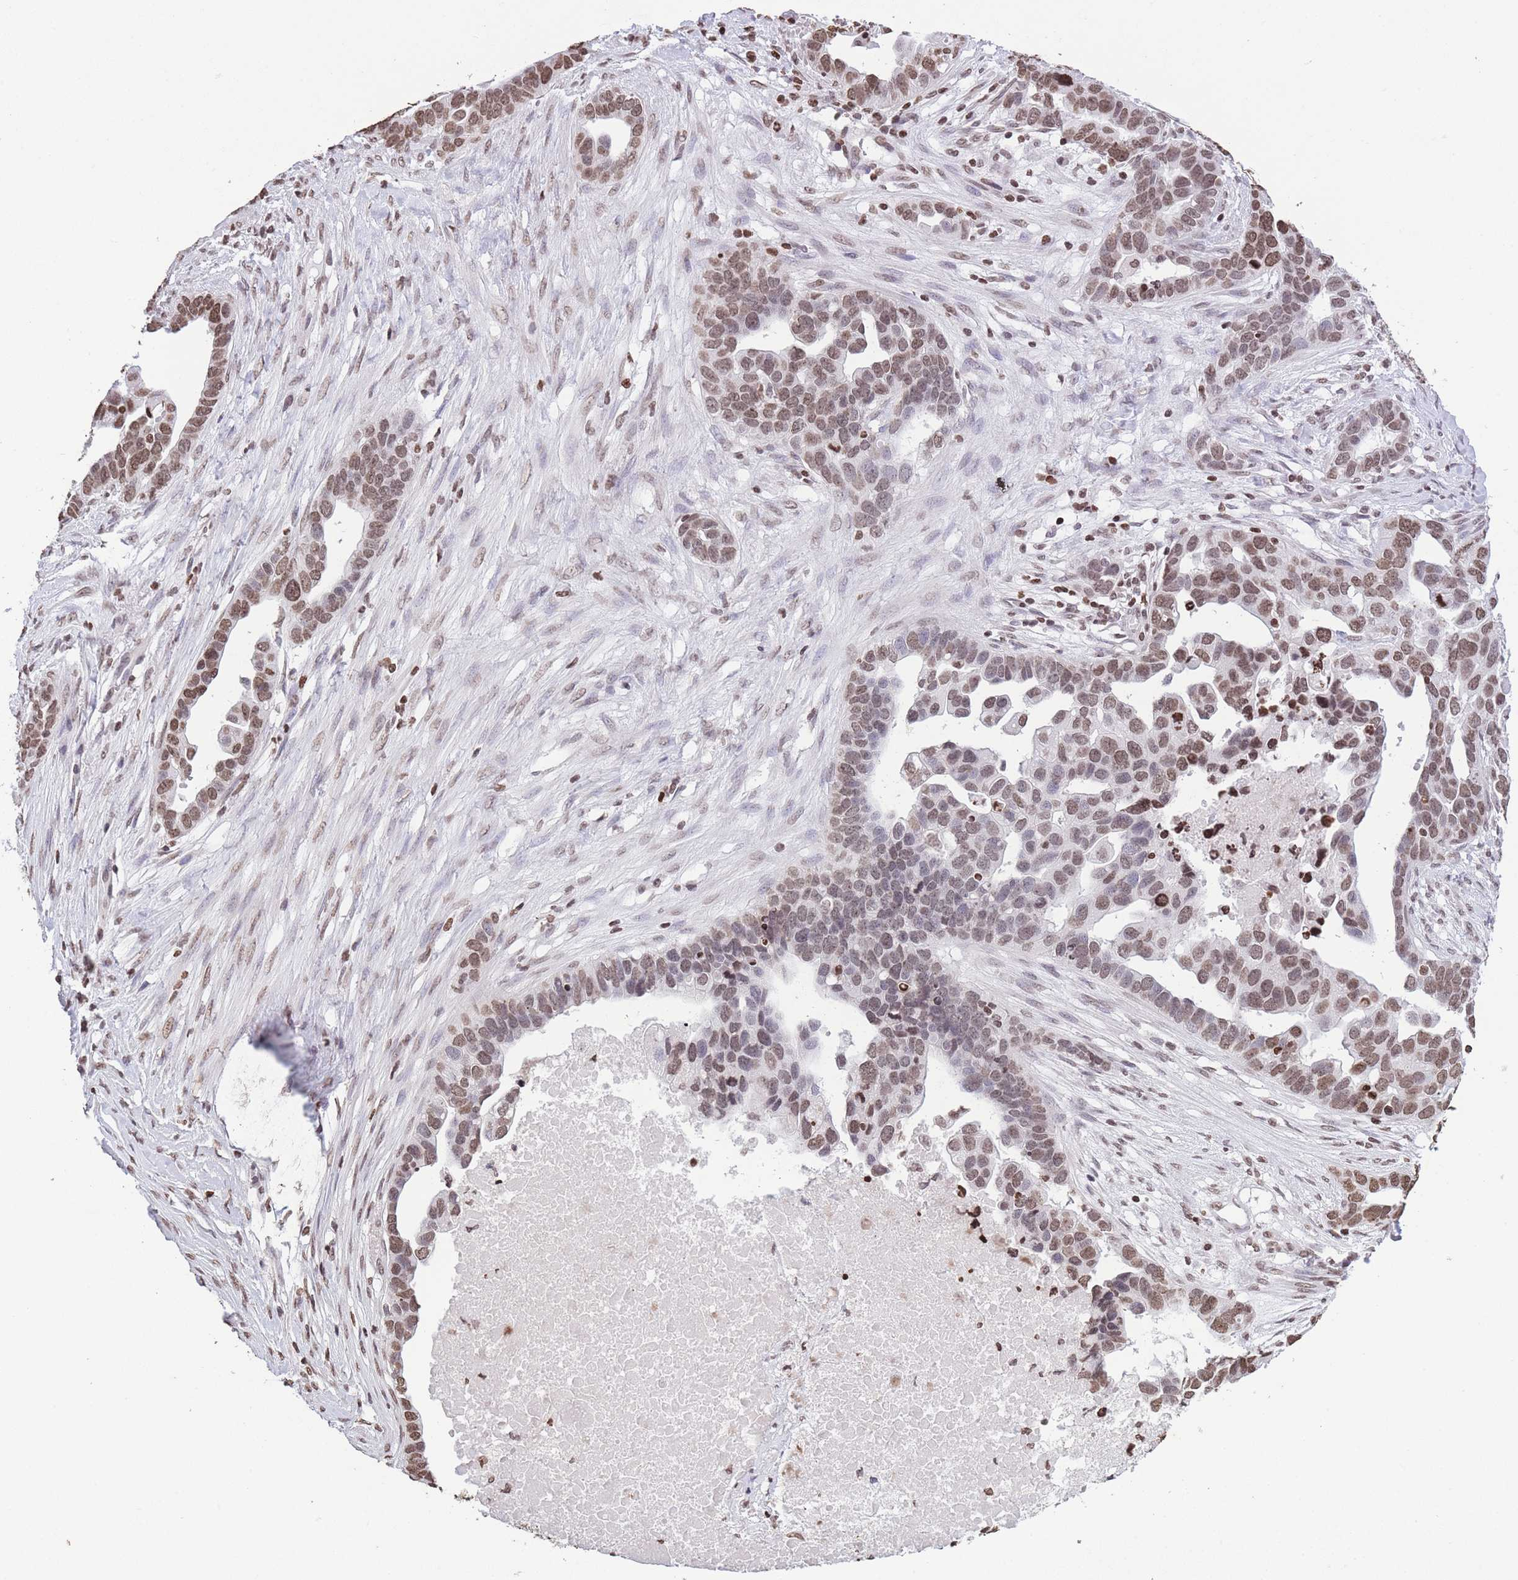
{"staining": {"intensity": "moderate", "quantity": ">75%", "location": "nuclear"}, "tissue": "ovarian cancer", "cell_type": "Tumor cells", "image_type": "cancer", "snomed": [{"axis": "morphology", "description": "Cystadenocarcinoma, serous, NOS"}, {"axis": "topography", "description": "Ovary"}], "caption": "The histopathology image demonstrates staining of serous cystadenocarcinoma (ovarian), revealing moderate nuclear protein positivity (brown color) within tumor cells. Using DAB (brown) and hematoxylin (blue) stains, captured at high magnification using brightfield microscopy.", "gene": "H2BC11", "patient": {"sex": "female", "age": 54}}